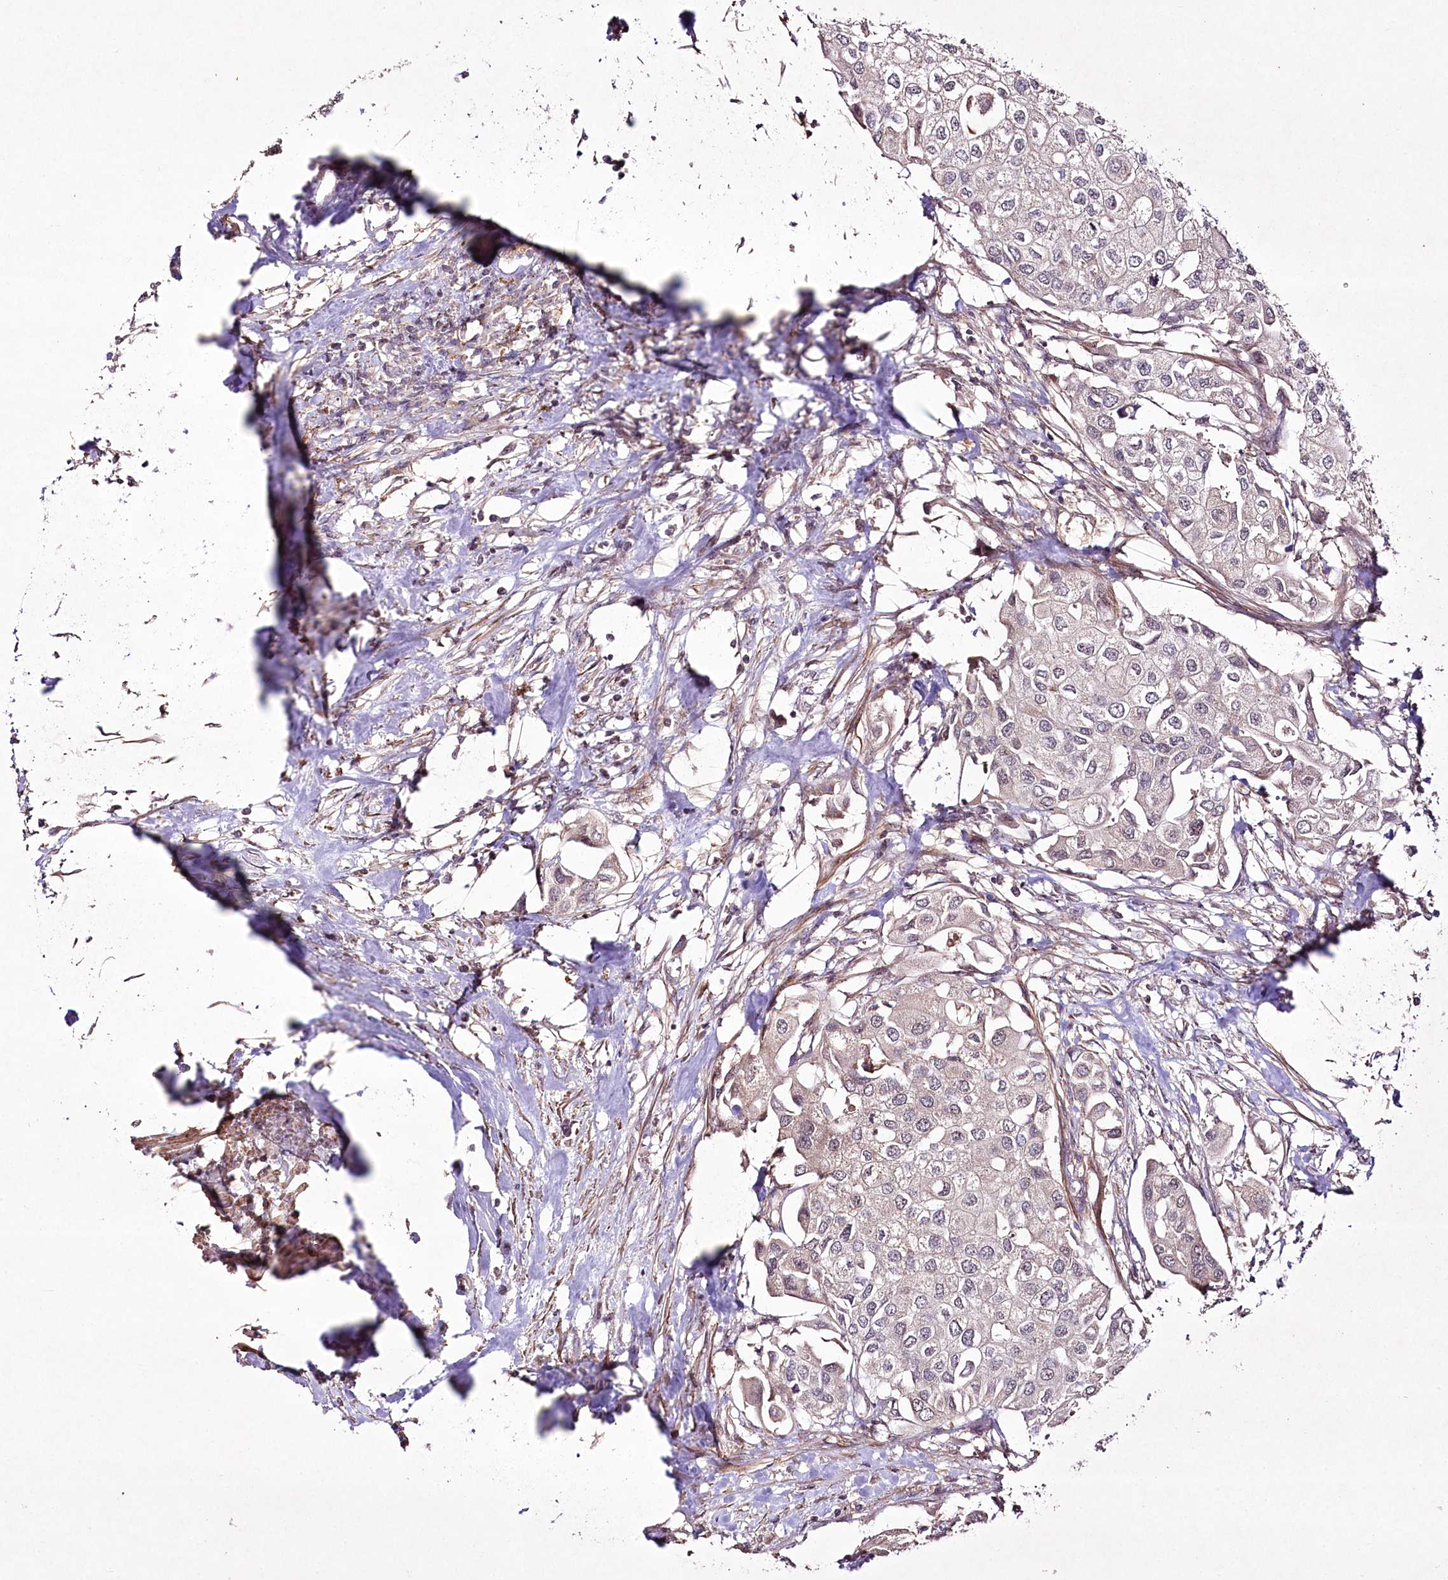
{"staining": {"intensity": "negative", "quantity": "none", "location": "none"}, "tissue": "urothelial cancer", "cell_type": "Tumor cells", "image_type": "cancer", "snomed": [{"axis": "morphology", "description": "Urothelial carcinoma, High grade"}, {"axis": "topography", "description": "Urinary bladder"}], "caption": "High-grade urothelial carcinoma stained for a protein using IHC demonstrates no expression tumor cells.", "gene": "CCDC59", "patient": {"sex": "male", "age": 64}}